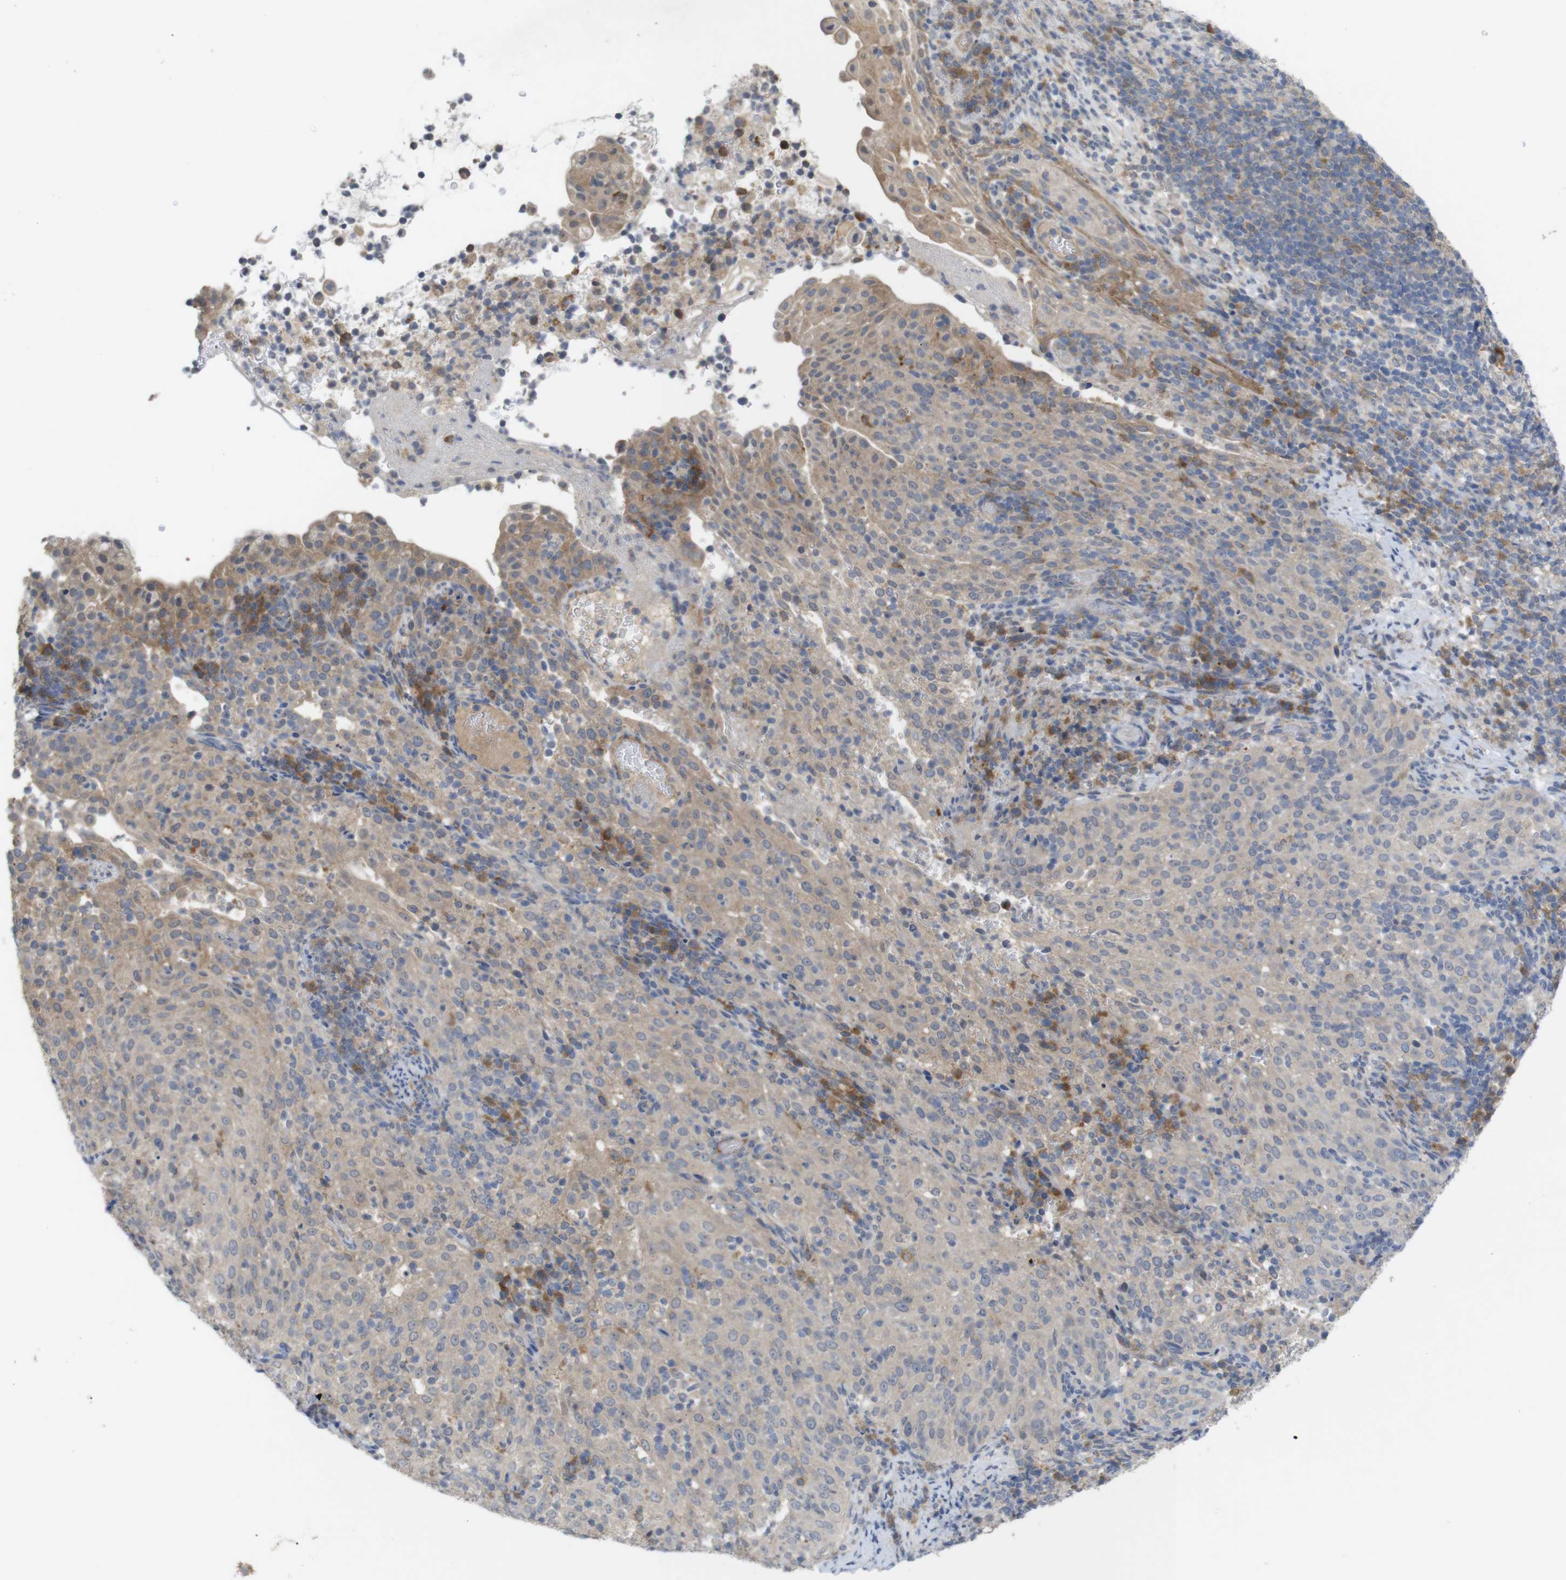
{"staining": {"intensity": "weak", "quantity": ">75%", "location": "cytoplasmic/membranous"}, "tissue": "cervical cancer", "cell_type": "Tumor cells", "image_type": "cancer", "snomed": [{"axis": "morphology", "description": "Squamous cell carcinoma, NOS"}, {"axis": "topography", "description": "Cervix"}], "caption": "This histopathology image shows cervical cancer (squamous cell carcinoma) stained with immunohistochemistry (IHC) to label a protein in brown. The cytoplasmic/membranous of tumor cells show weak positivity for the protein. Nuclei are counter-stained blue.", "gene": "BCAR3", "patient": {"sex": "female", "age": 51}}